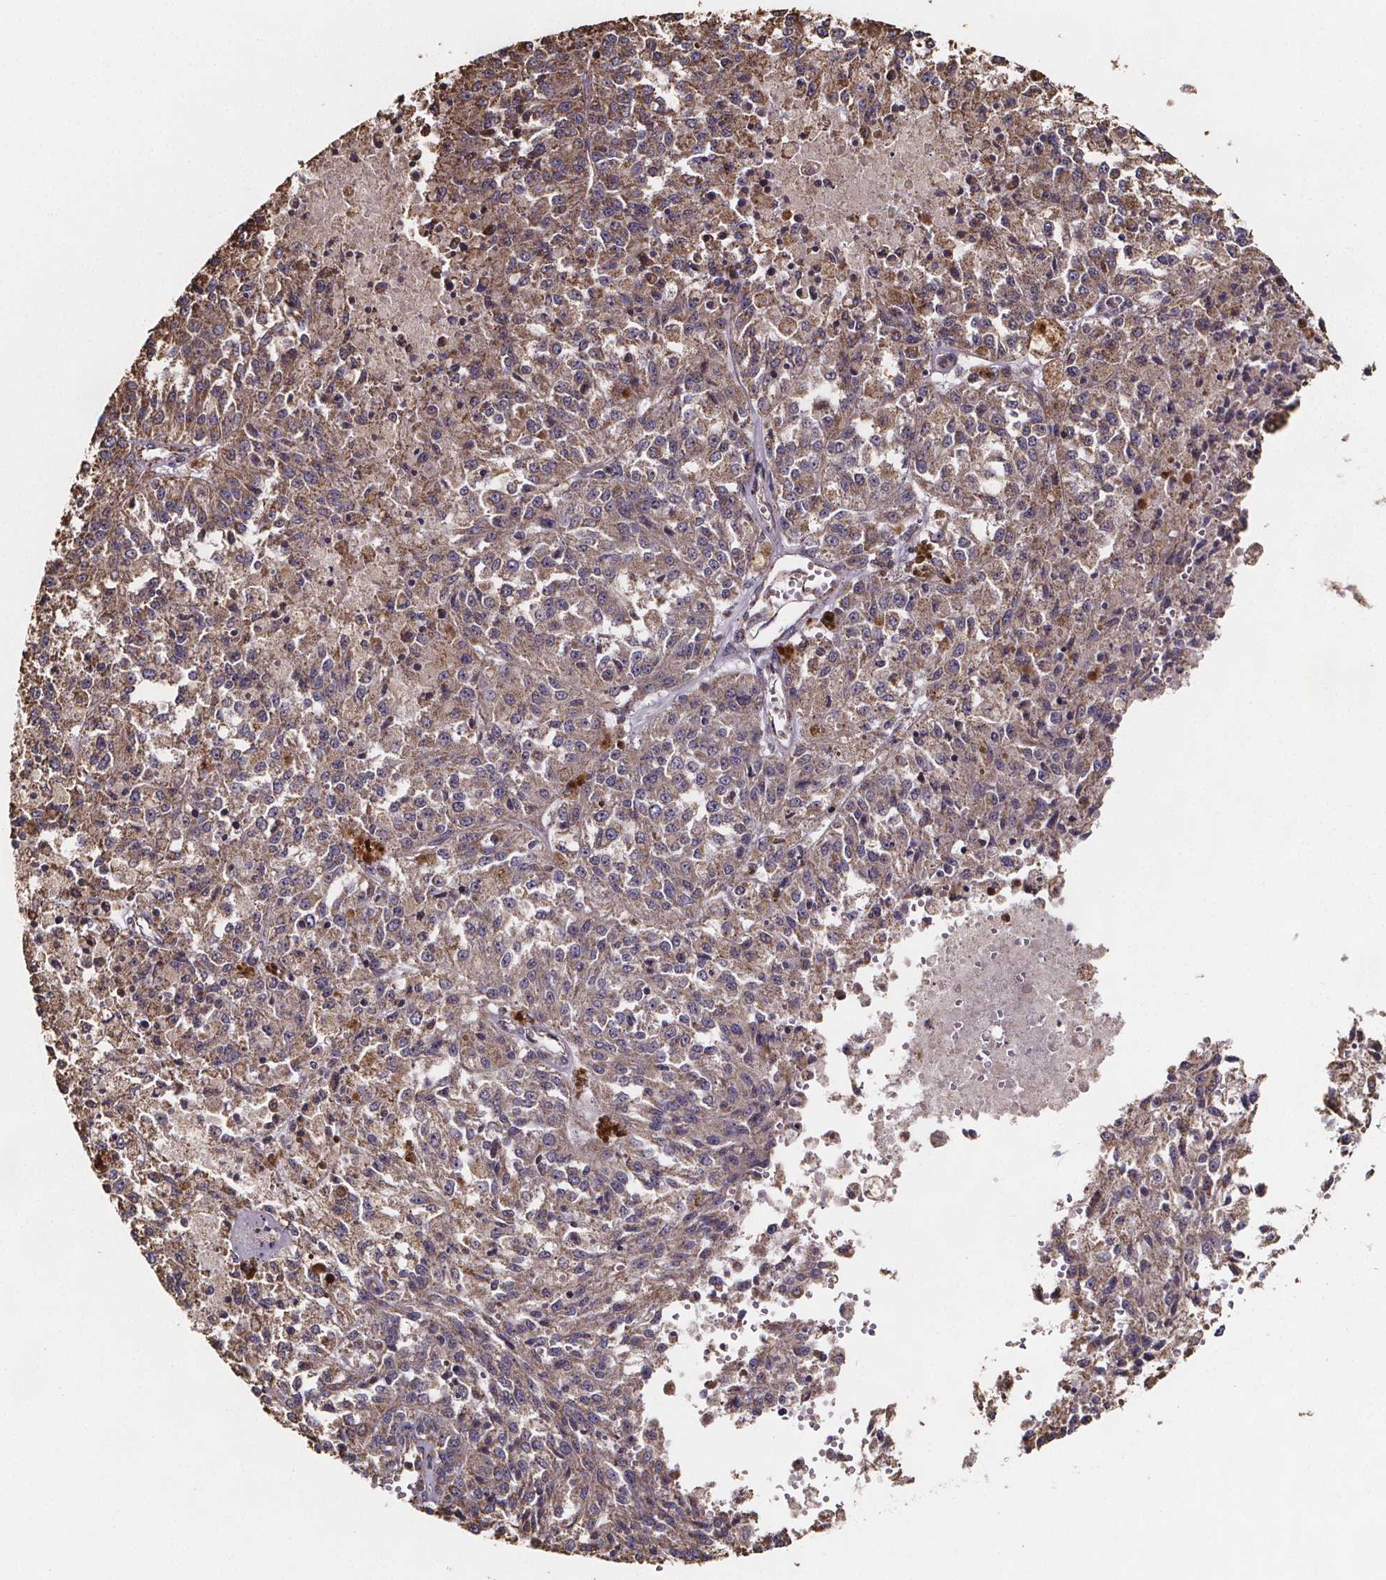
{"staining": {"intensity": "weak", "quantity": "<25%", "location": "cytoplasmic/membranous"}, "tissue": "melanoma", "cell_type": "Tumor cells", "image_type": "cancer", "snomed": [{"axis": "morphology", "description": "Malignant melanoma, Metastatic site"}, {"axis": "topography", "description": "Lymph node"}], "caption": "Histopathology image shows no protein positivity in tumor cells of melanoma tissue.", "gene": "SLC35D2", "patient": {"sex": "female", "age": 64}}